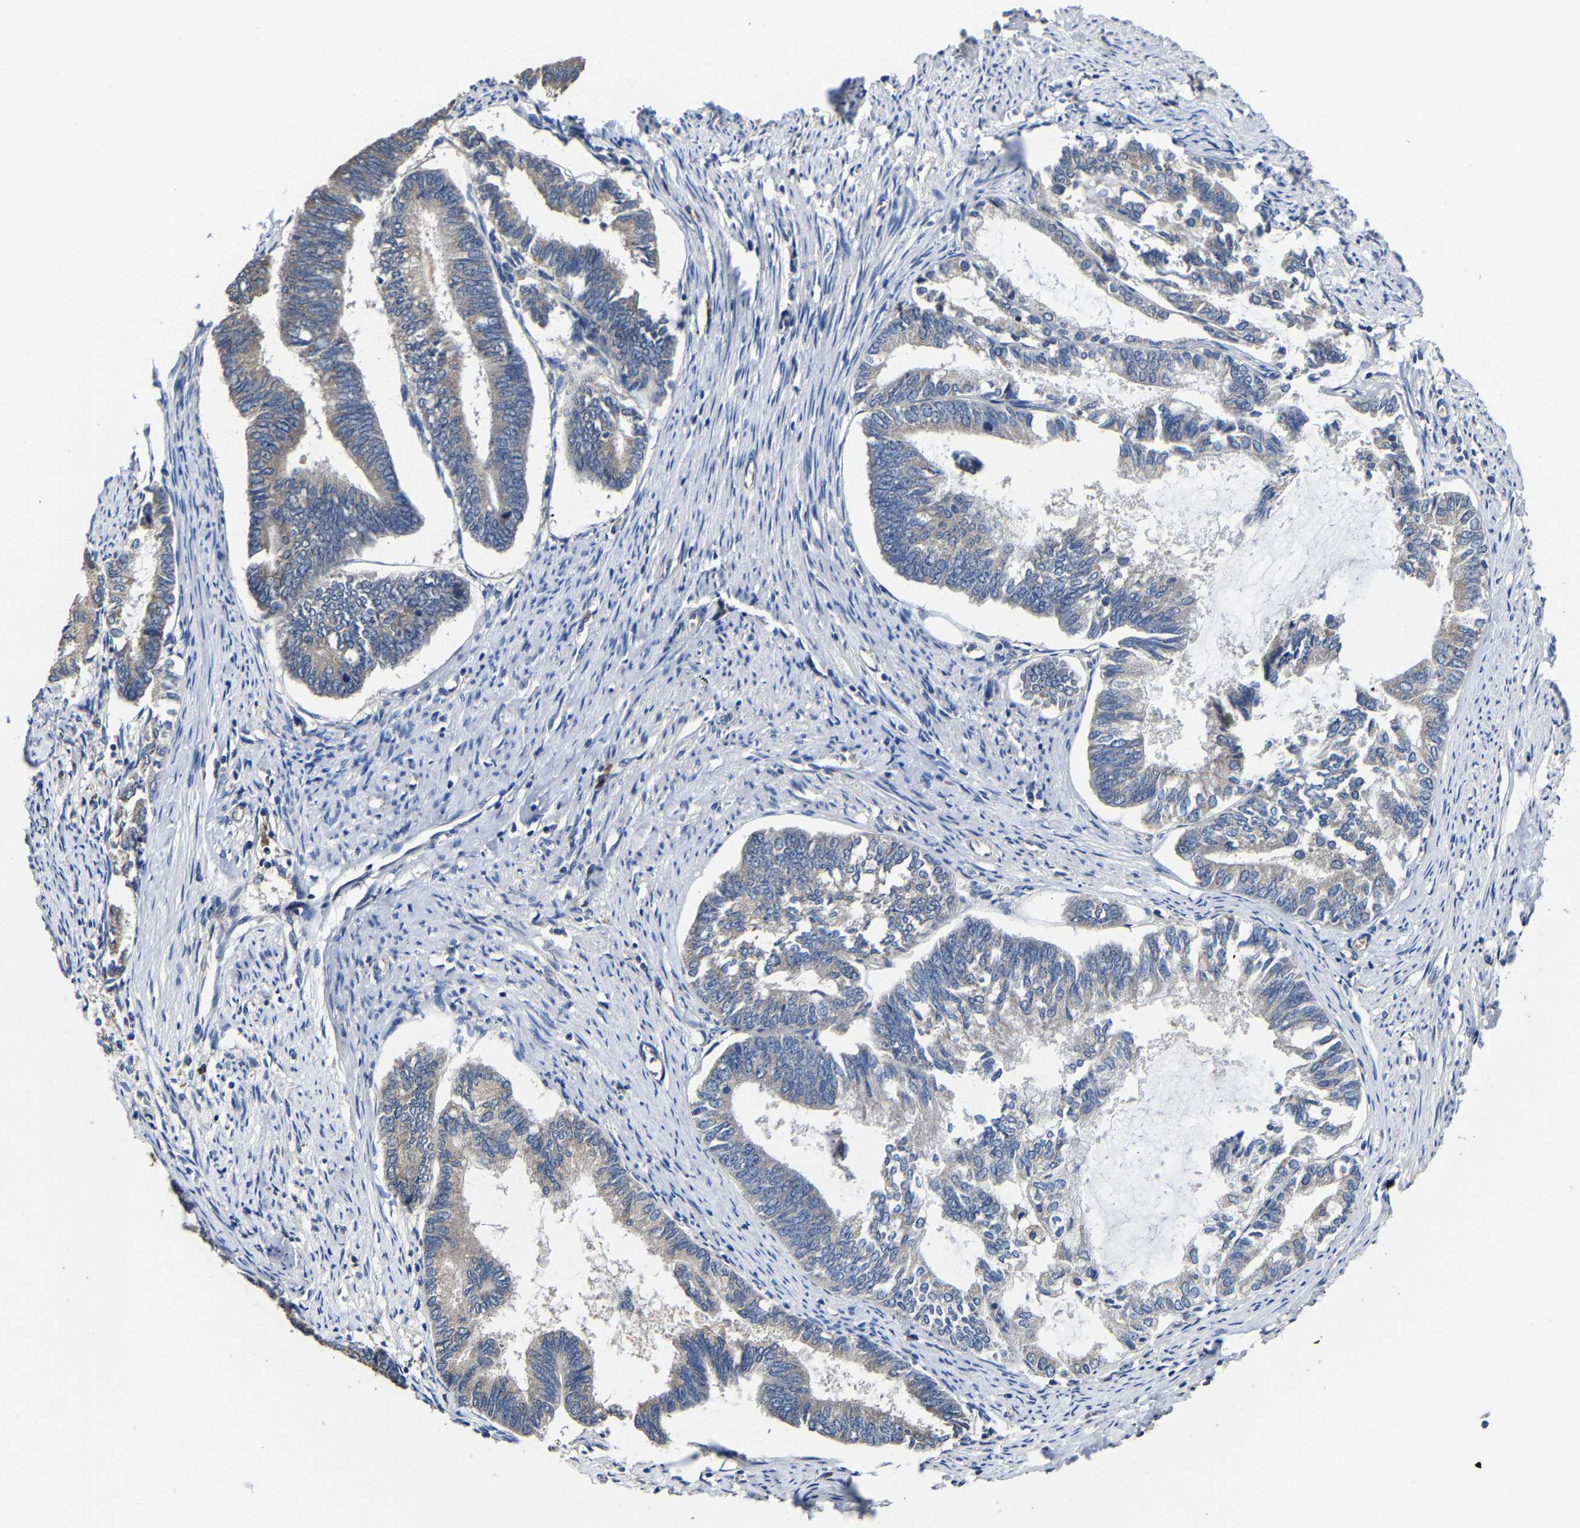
{"staining": {"intensity": "negative", "quantity": "none", "location": "none"}, "tissue": "endometrial cancer", "cell_type": "Tumor cells", "image_type": "cancer", "snomed": [{"axis": "morphology", "description": "Adenocarcinoma, NOS"}, {"axis": "topography", "description": "Endometrium"}], "caption": "This is a photomicrograph of immunohistochemistry staining of endometrial cancer (adenocarcinoma), which shows no expression in tumor cells. (DAB (3,3'-diaminobenzidine) IHC visualized using brightfield microscopy, high magnification).", "gene": "EBAG9", "patient": {"sex": "female", "age": 86}}